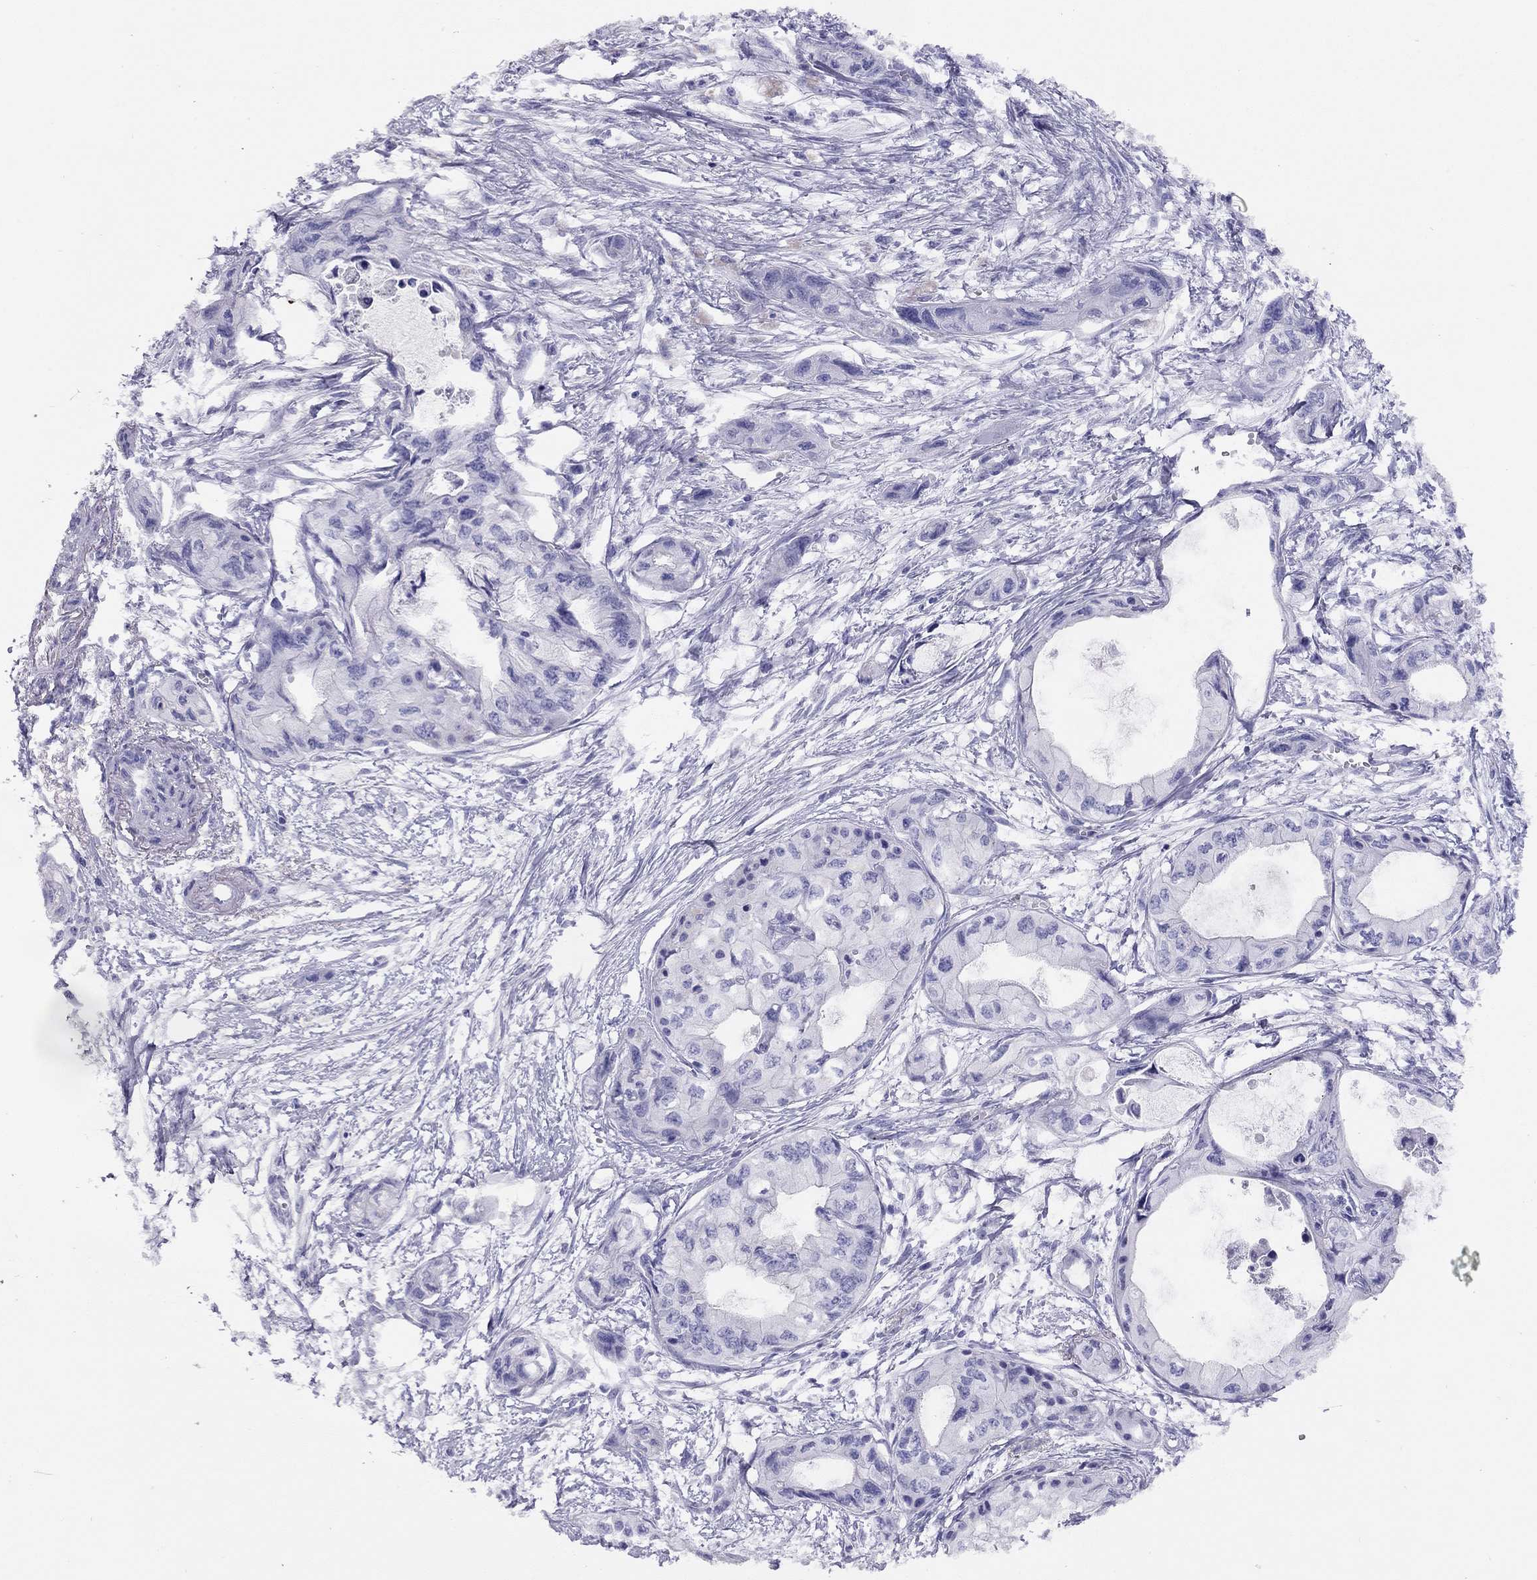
{"staining": {"intensity": "negative", "quantity": "none", "location": "none"}, "tissue": "pancreatic cancer", "cell_type": "Tumor cells", "image_type": "cancer", "snomed": [{"axis": "morphology", "description": "Adenocarcinoma, NOS"}, {"axis": "topography", "description": "Pancreas"}], "caption": "Protein analysis of pancreatic cancer (adenocarcinoma) shows no significant expression in tumor cells.", "gene": "LRIT2", "patient": {"sex": "female", "age": 76}}